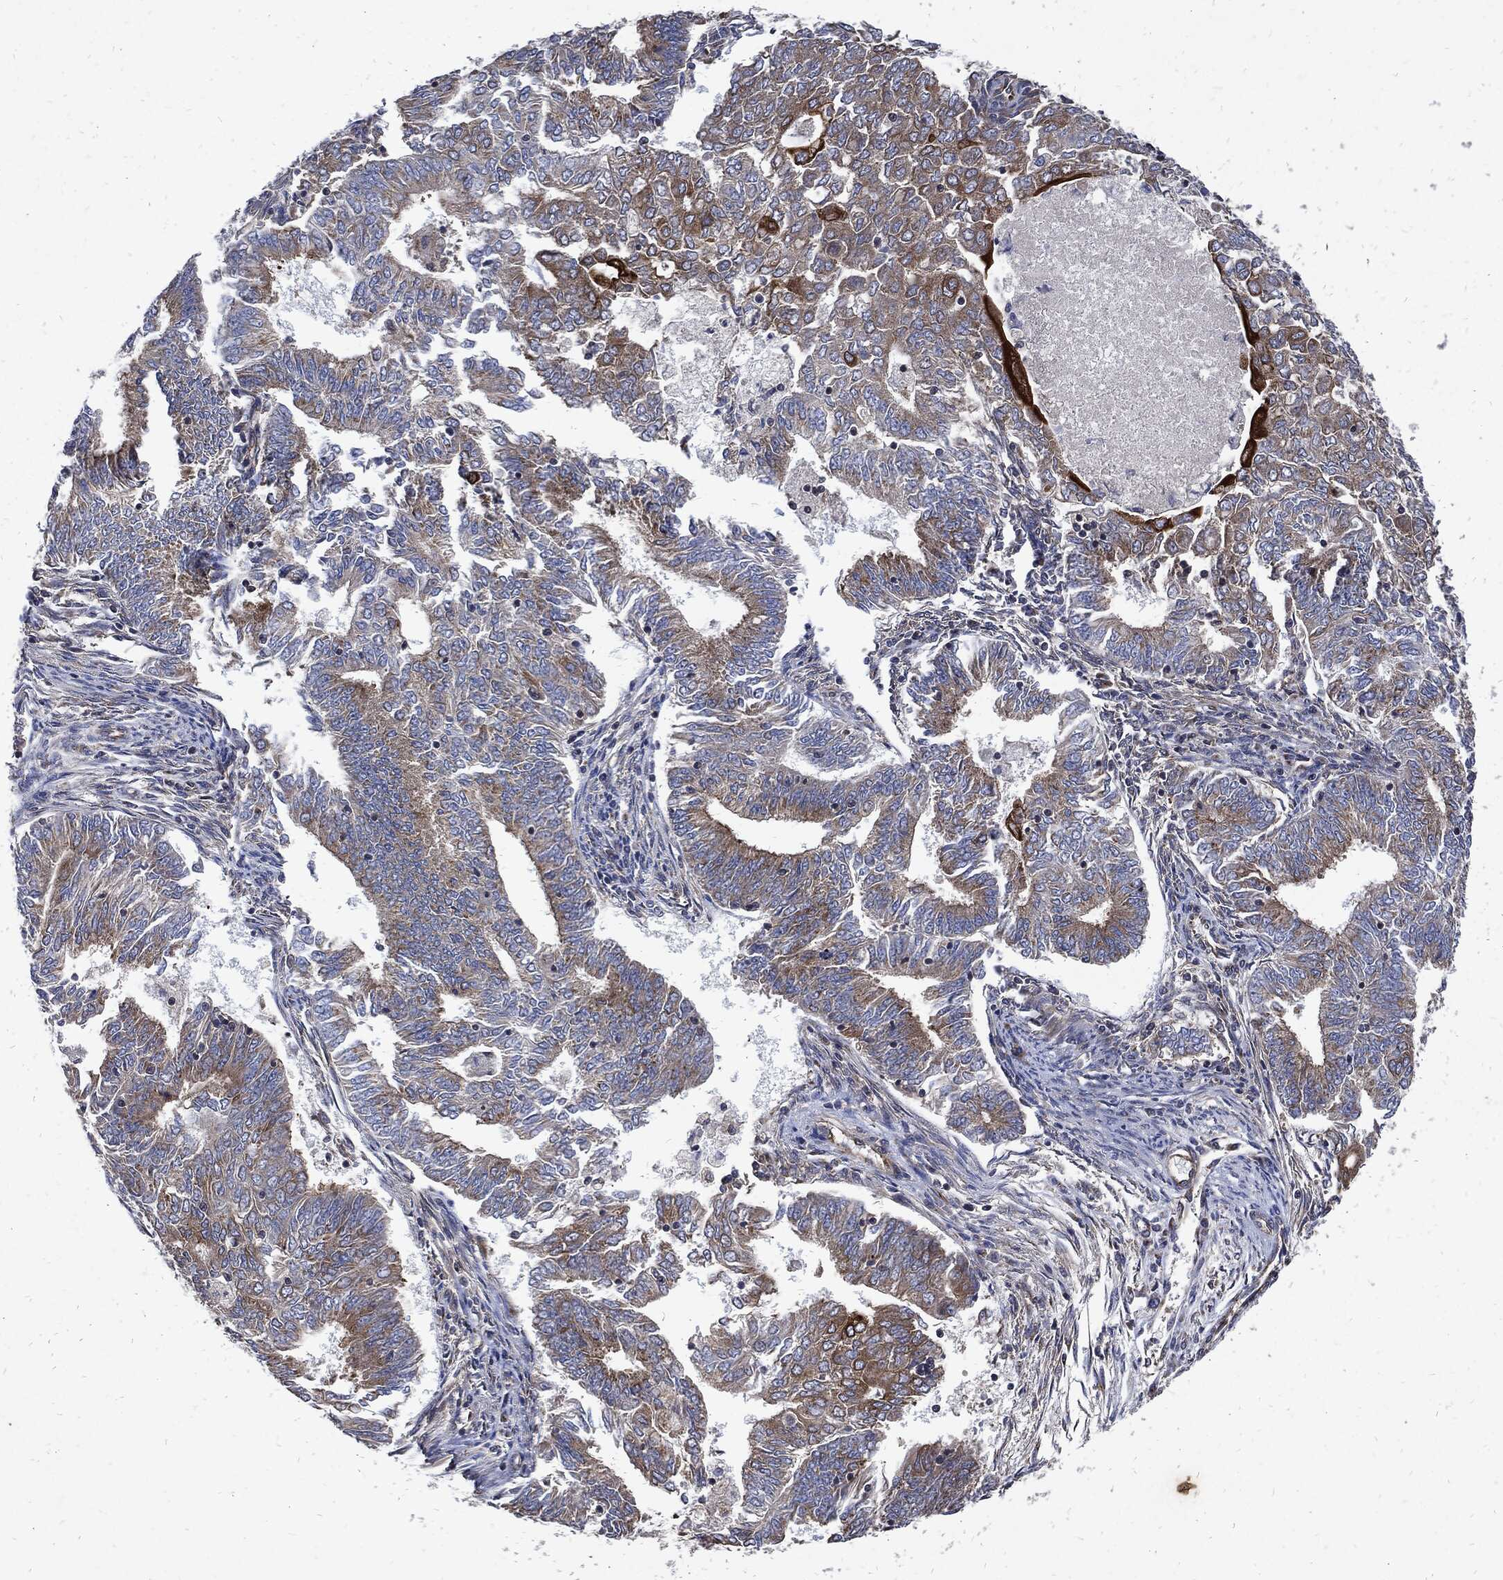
{"staining": {"intensity": "moderate", "quantity": "<25%", "location": "cytoplasmic/membranous"}, "tissue": "endometrial cancer", "cell_type": "Tumor cells", "image_type": "cancer", "snomed": [{"axis": "morphology", "description": "Adenocarcinoma, NOS"}, {"axis": "topography", "description": "Endometrium"}], "caption": "Moderate cytoplasmic/membranous protein expression is seen in about <25% of tumor cells in endometrial cancer (adenocarcinoma). The protein of interest is stained brown, and the nuclei are stained in blue (DAB (3,3'-diaminobenzidine) IHC with brightfield microscopy, high magnification).", "gene": "DCTN1", "patient": {"sex": "female", "age": 62}}